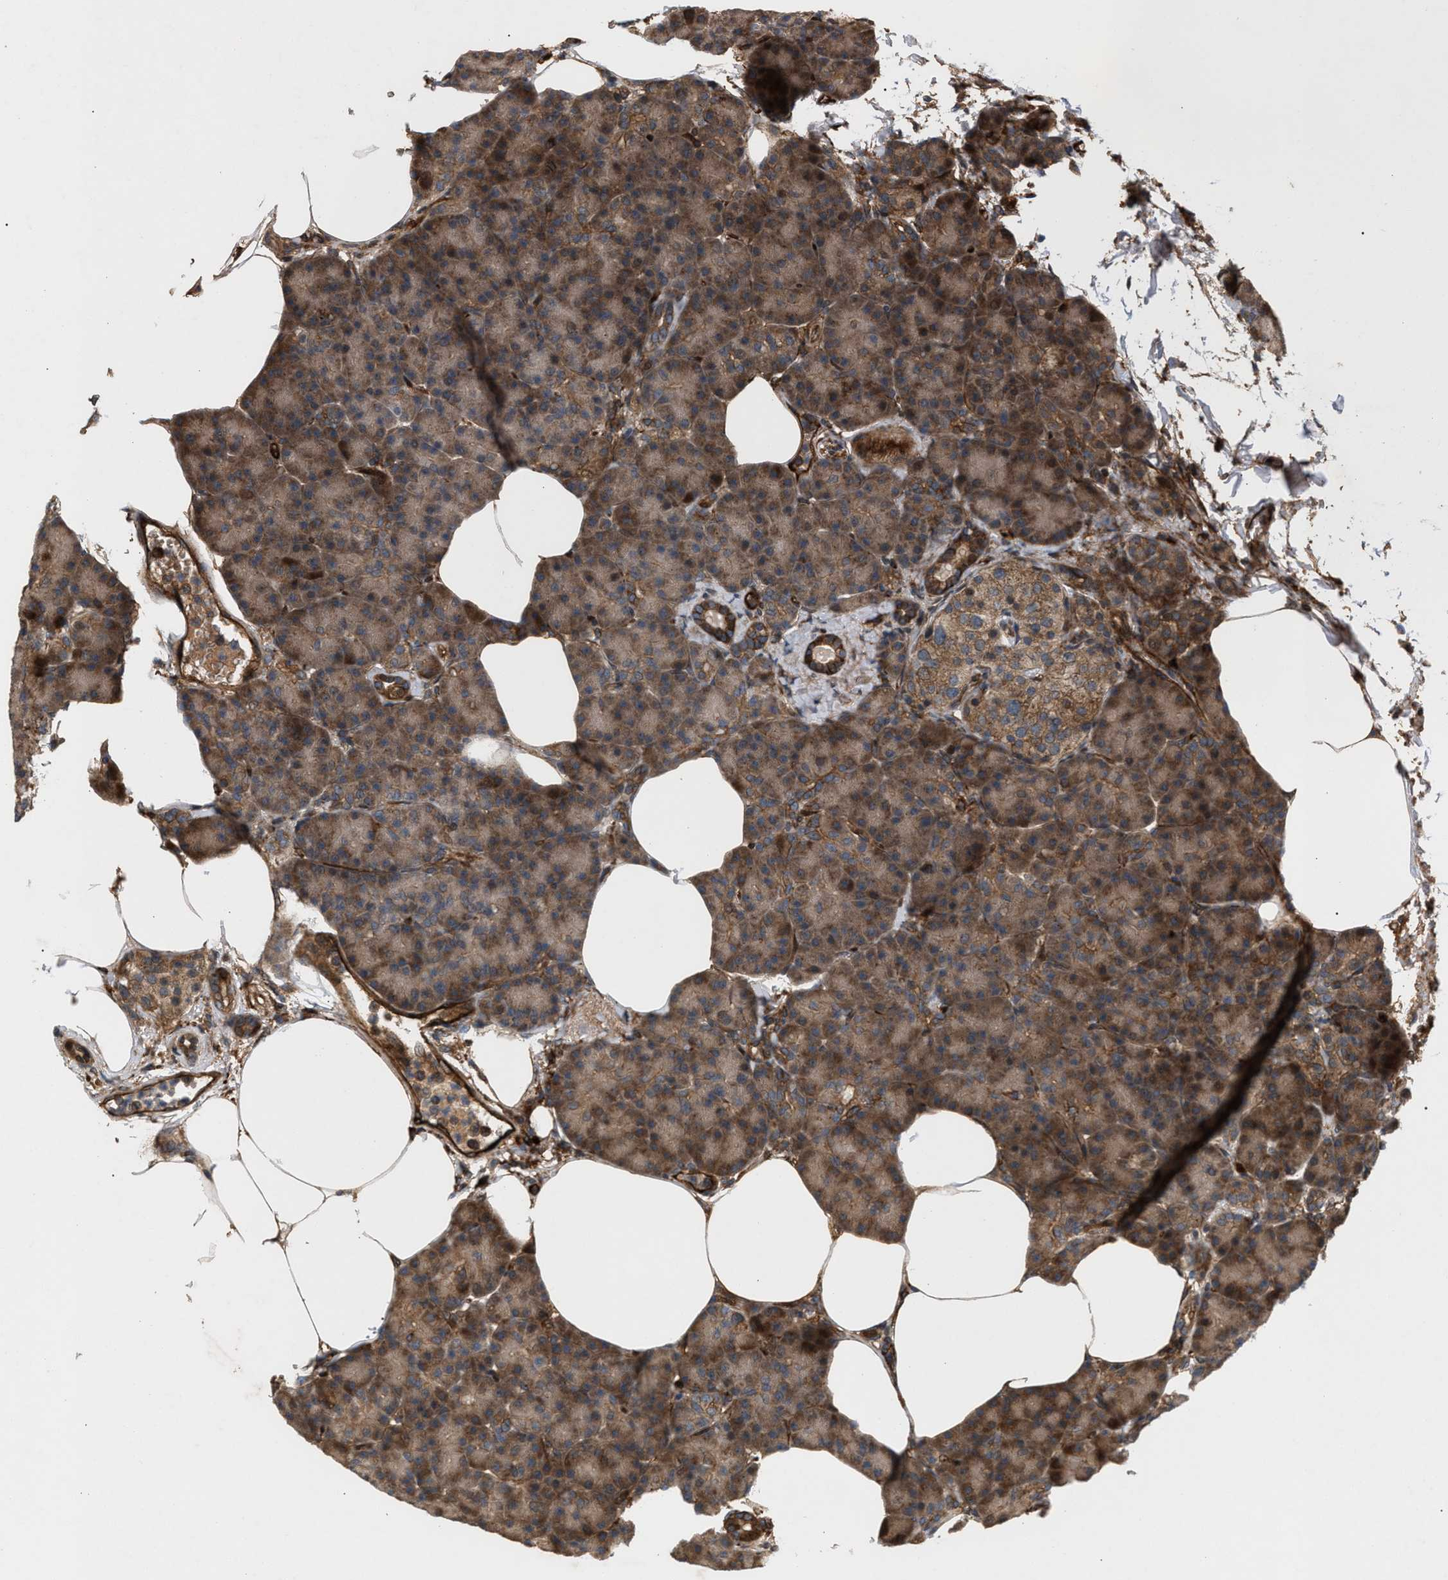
{"staining": {"intensity": "moderate", "quantity": ">75%", "location": "cytoplasmic/membranous"}, "tissue": "pancreas", "cell_type": "Exocrine glandular cells", "image_type": "normal", "snomed": [{"axis": "morphology", "description": "Normal tissue, NOS"}, {"axis": "topography", "description": "Pancreas"}], "caption": "Brown immunohistochemical staining in normal pancreas displays moderate cytoplasmic/membranous expression in about >75% of exocrine glandular cells. The staining was performed using DAB (3,3'-diaminobenzidine), with brown indicating positive protein expression. Nuclei are stained blue with hematoxylin.", "gene": "GCC1", "patient": {"sex": "female", "age": 70}}